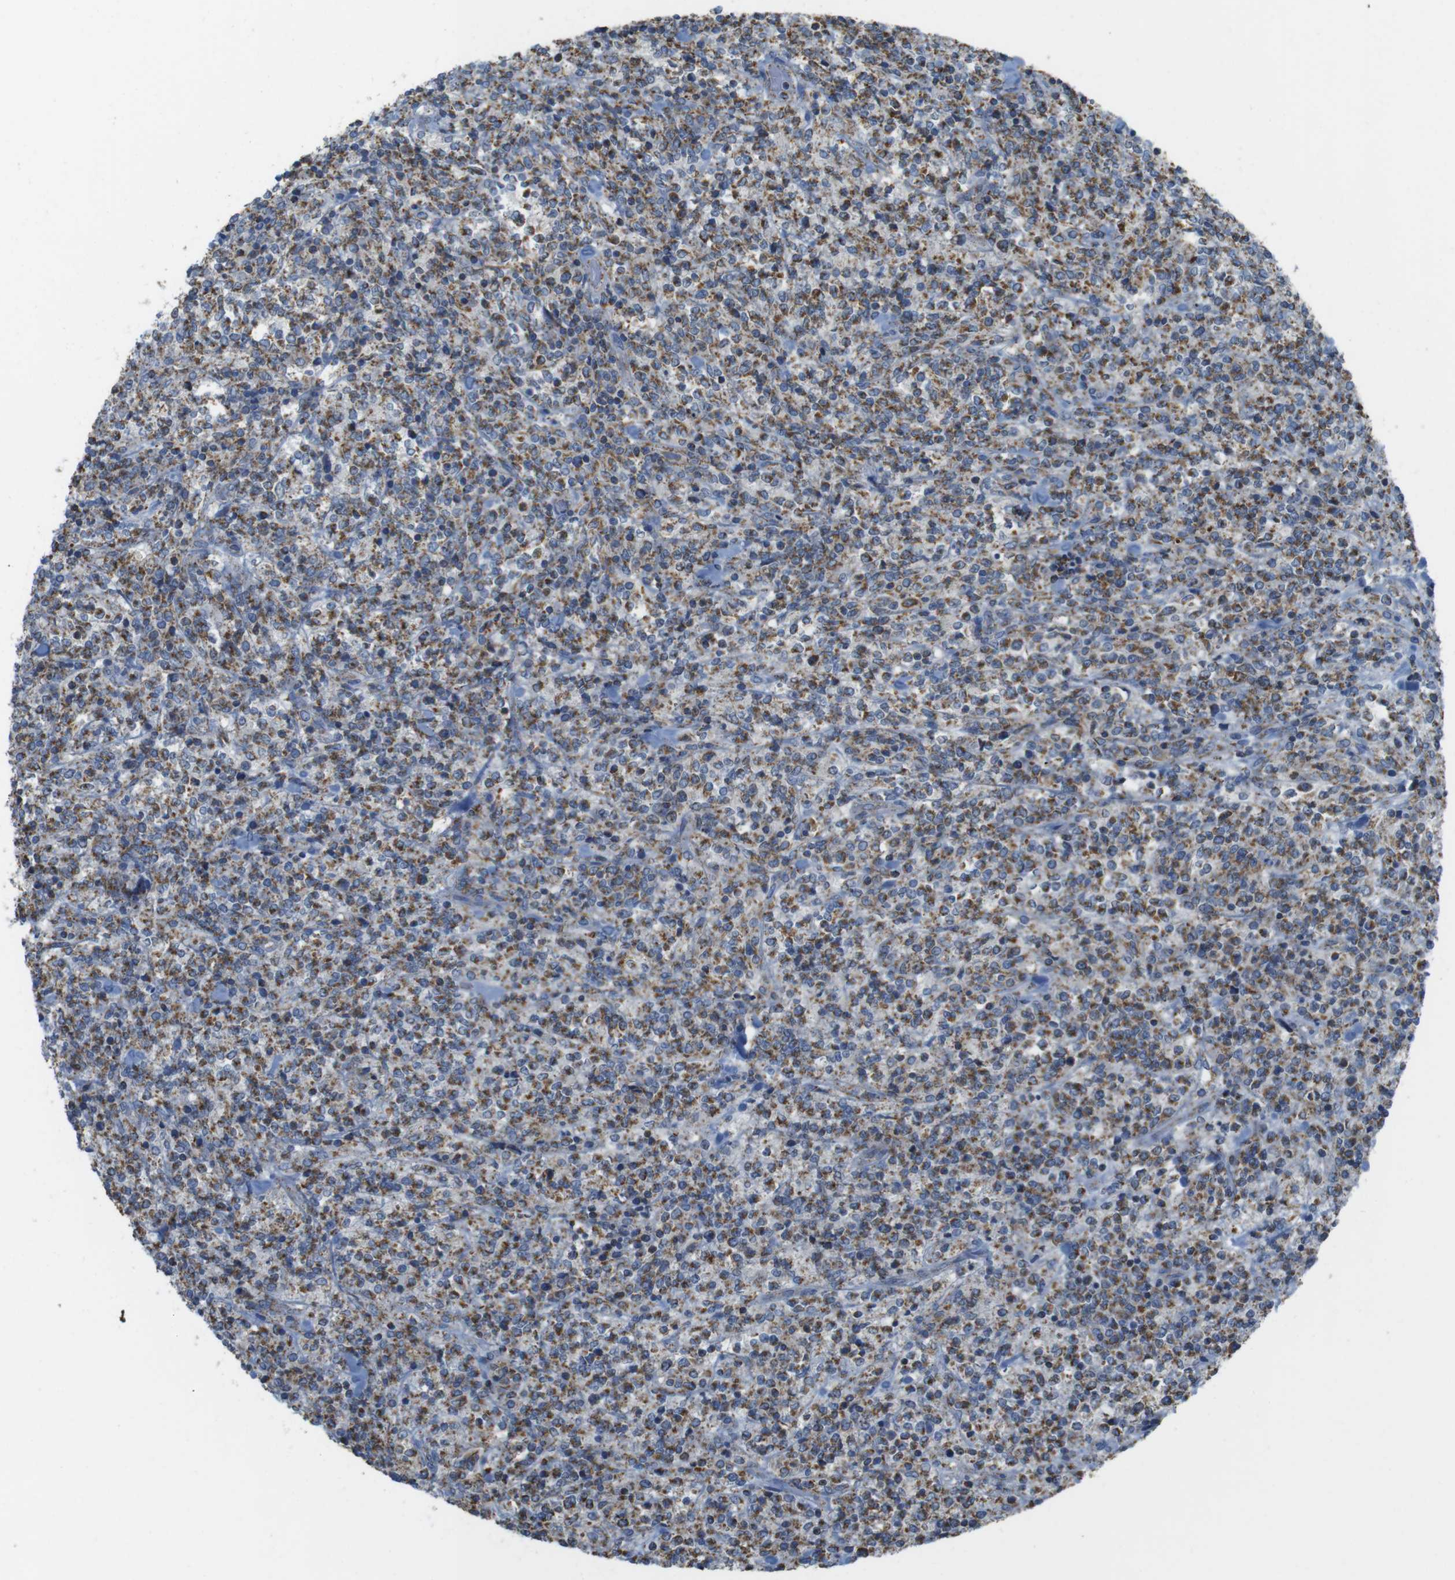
{"staining": {"intensity": "moderate", "quantity": "25%-75%", "location": "cytoplasmic/membranous"}, "tissue": "lymphoma", "cell_type": "Tumor cells", "image_type": "cancer", "snomed": [{"axis": "morphology", "description": "Malignant lymphoma, non-Hodgkin's type, High grade"}, {"axis": "topography", "description": "Soft tissue"}], "caption": "Immunohistochemical staining of lymphoma shows medium levels of moderate cytoplasmic/membranous protein expression in approximately 25%-75% of tumor cells.", "gene": "GRIK2", "patient": {"sex": "male", "age": 18}}